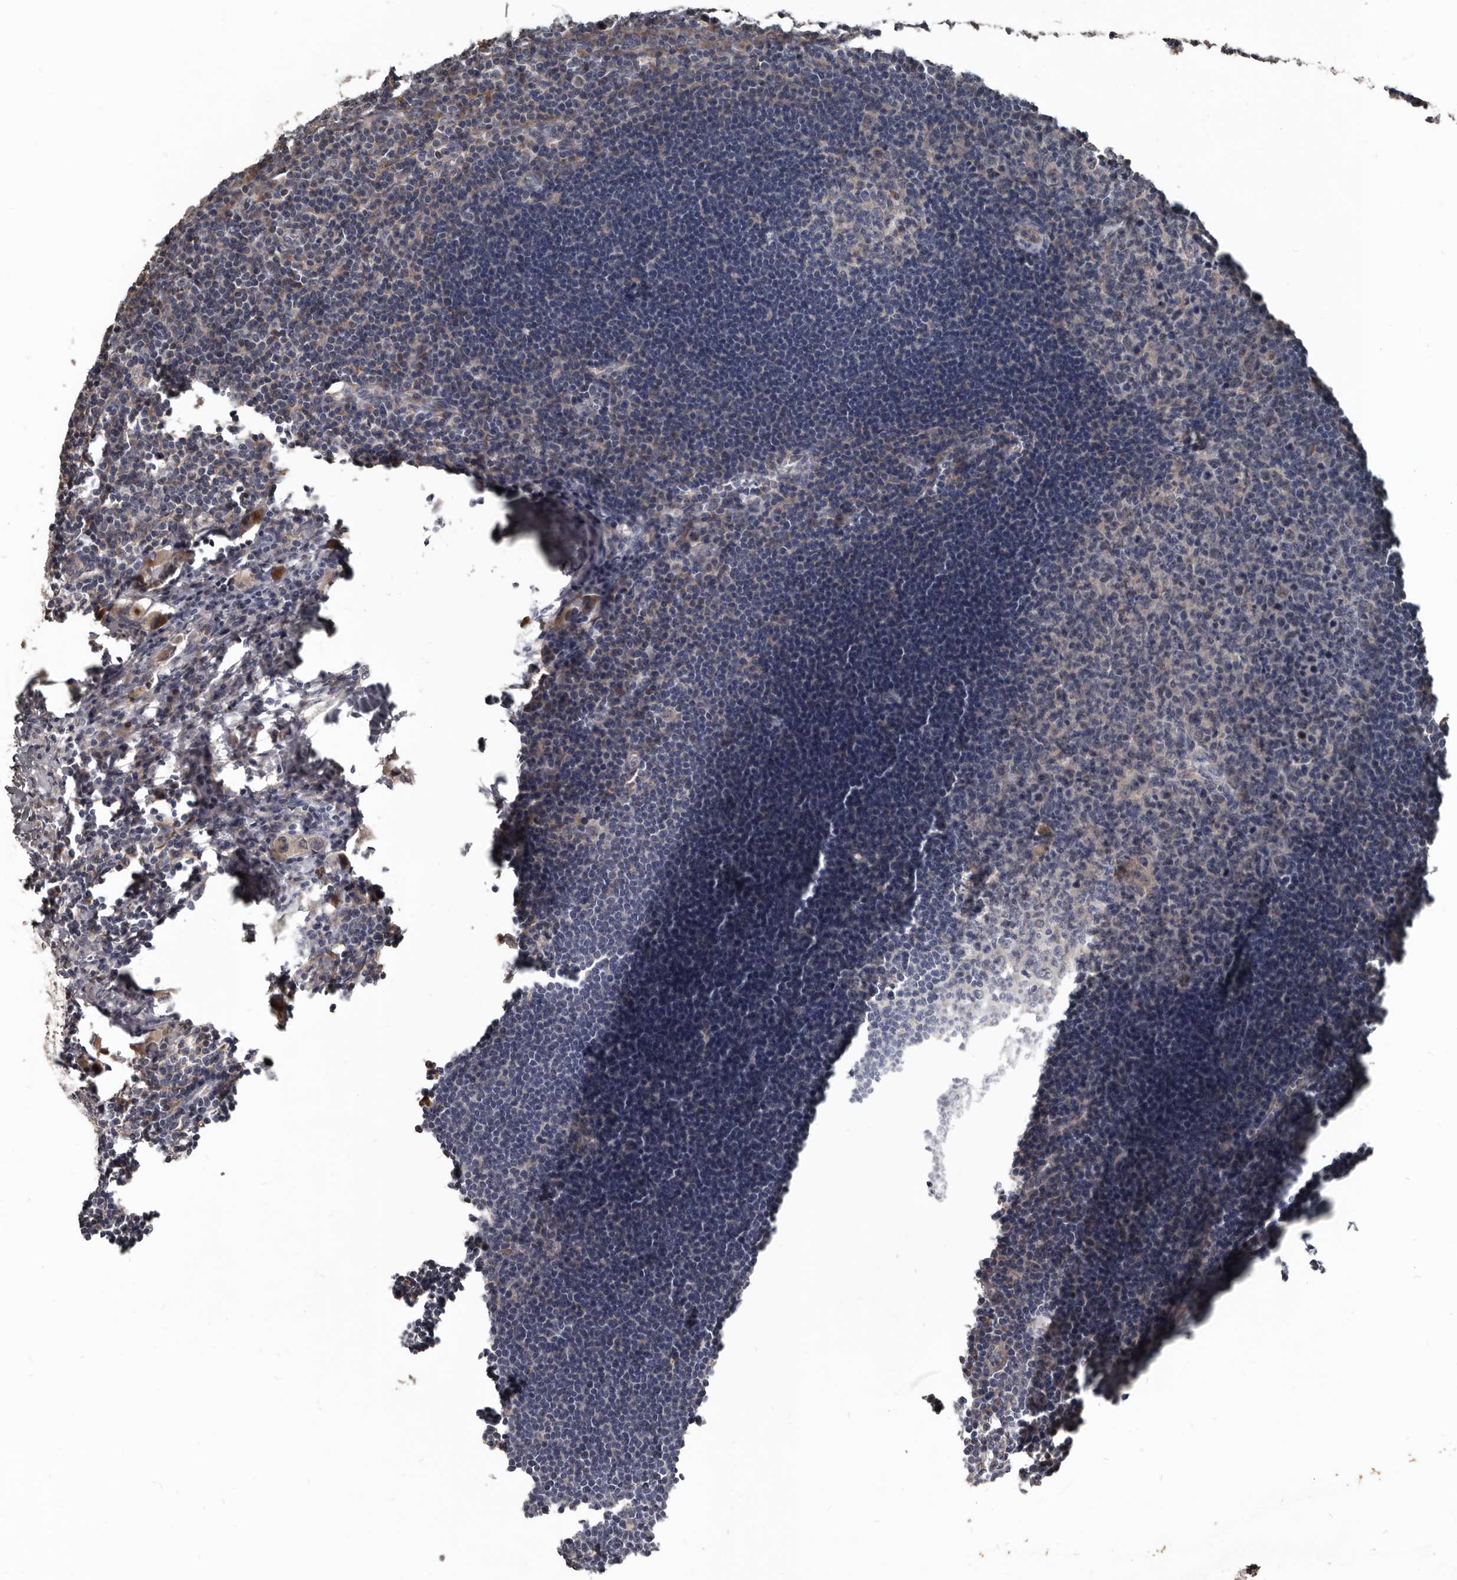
{"staining": {"intensity": "negative", "quantity": "none", "location": "none"}, "tissue": "lymph node", "cell_type": "Germinal center cells", "image_type": "normal", "snomed": [{"axis": "morphology", "description": "Normal tissue, NOS"}, {"axis": "morphology", "description": "Malignant melanoma, Metastatic site"}, {"axis": "topography", "description": "Lymph node"}], "caption": "Immunohistochemistry (IHC) of benign lymph node shows no expression in germinal center cells.", "gene": "DHPS", "patient": {"sex": "male", "age": 41}}